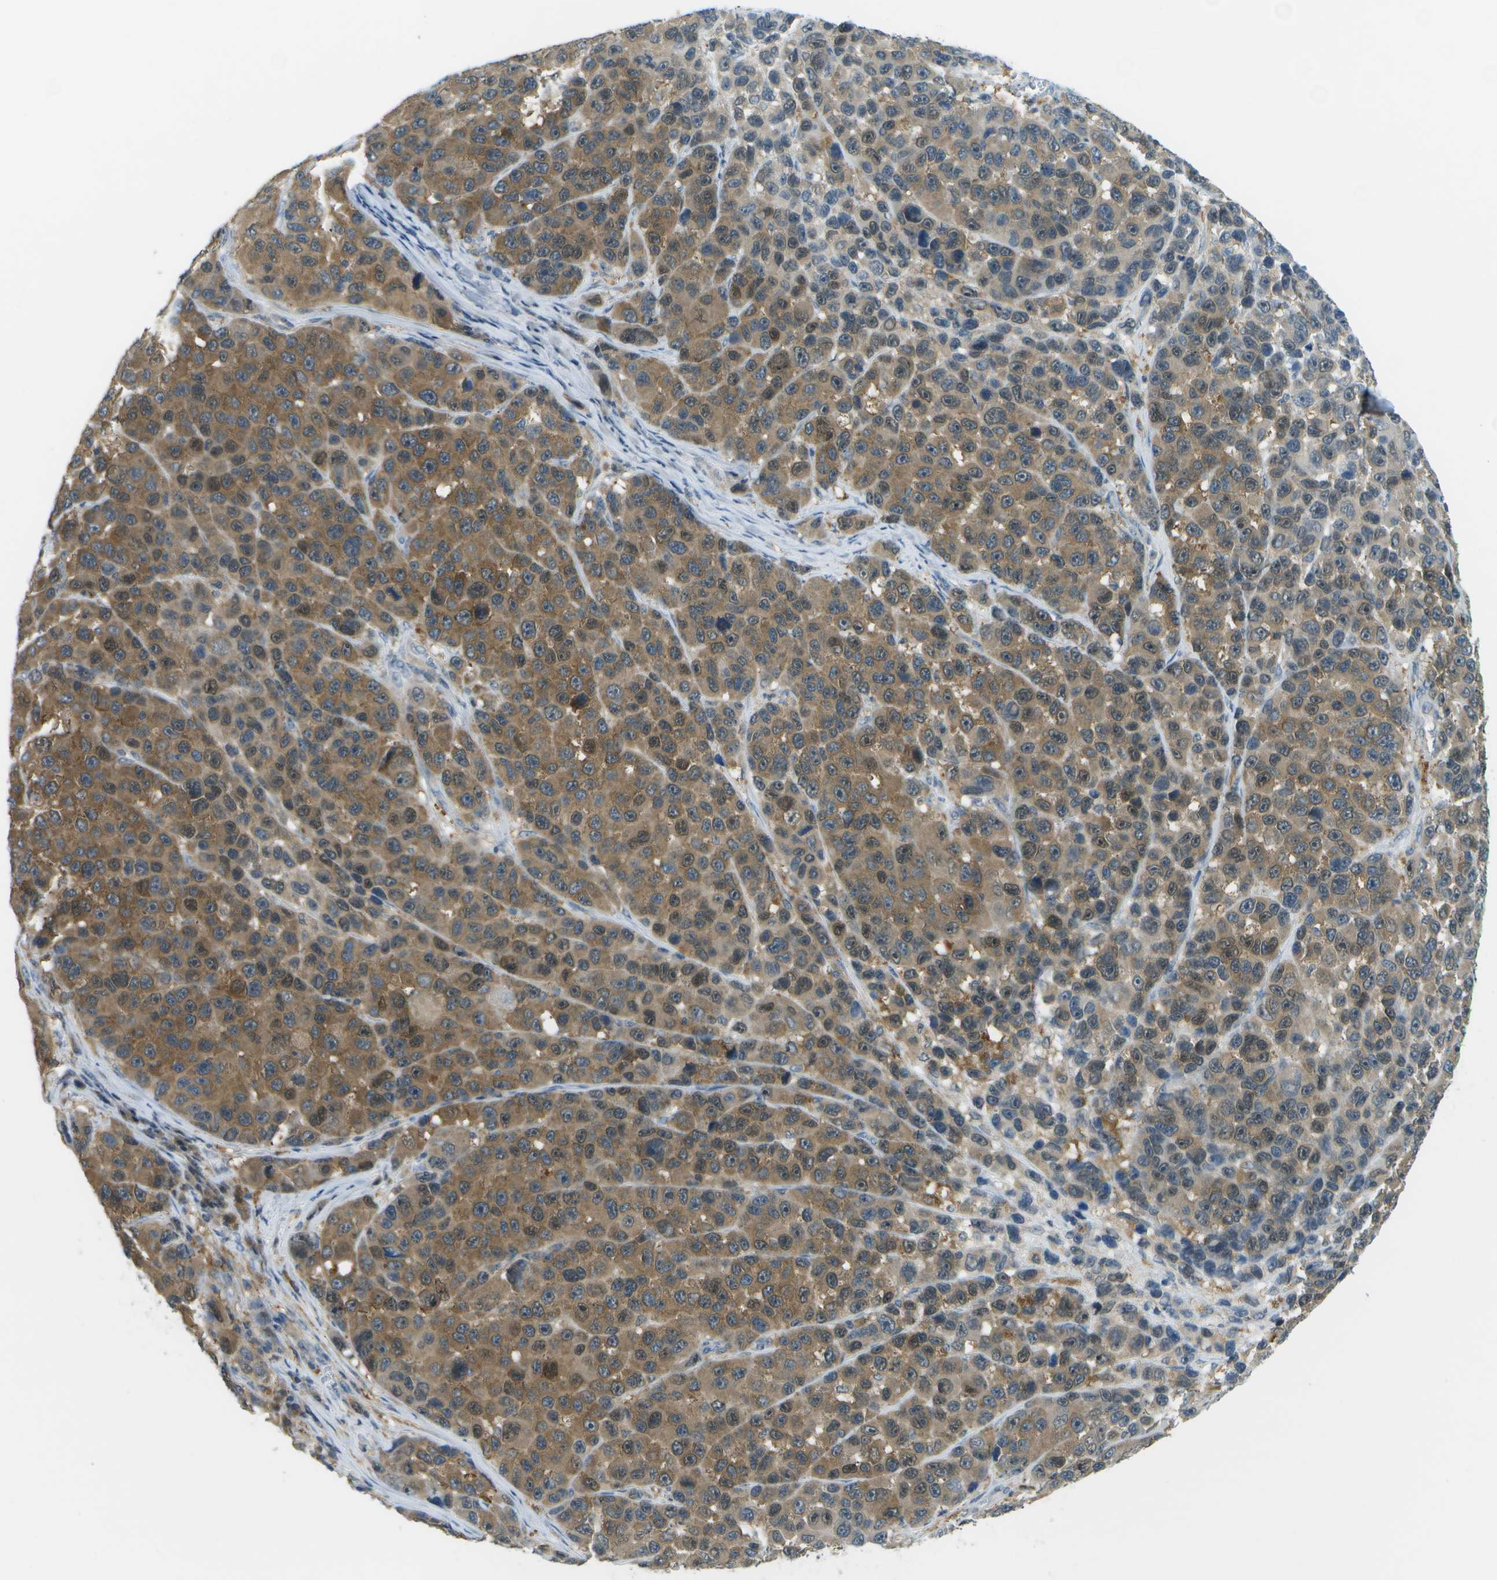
{"staining": {"intensity": "moderate", "quantity": ">75%", "location": "cytoplasmic/membranous"}, "tissue": "melanoma", "cell_type": "Tumor cells", "image_type": "cancer", "snomed": [{"axis": "morphology", "description": "Malignant melanoma, NOS"}, {"axis": "topography", "description": "Skin"}], "caption": "Tumor cells exhibit moderate cytoplasmic/membranous expression in approximately >75% of cells in melanoma.", "gene": "CDH23", "patient": {"sex": "male", "age": 53}}